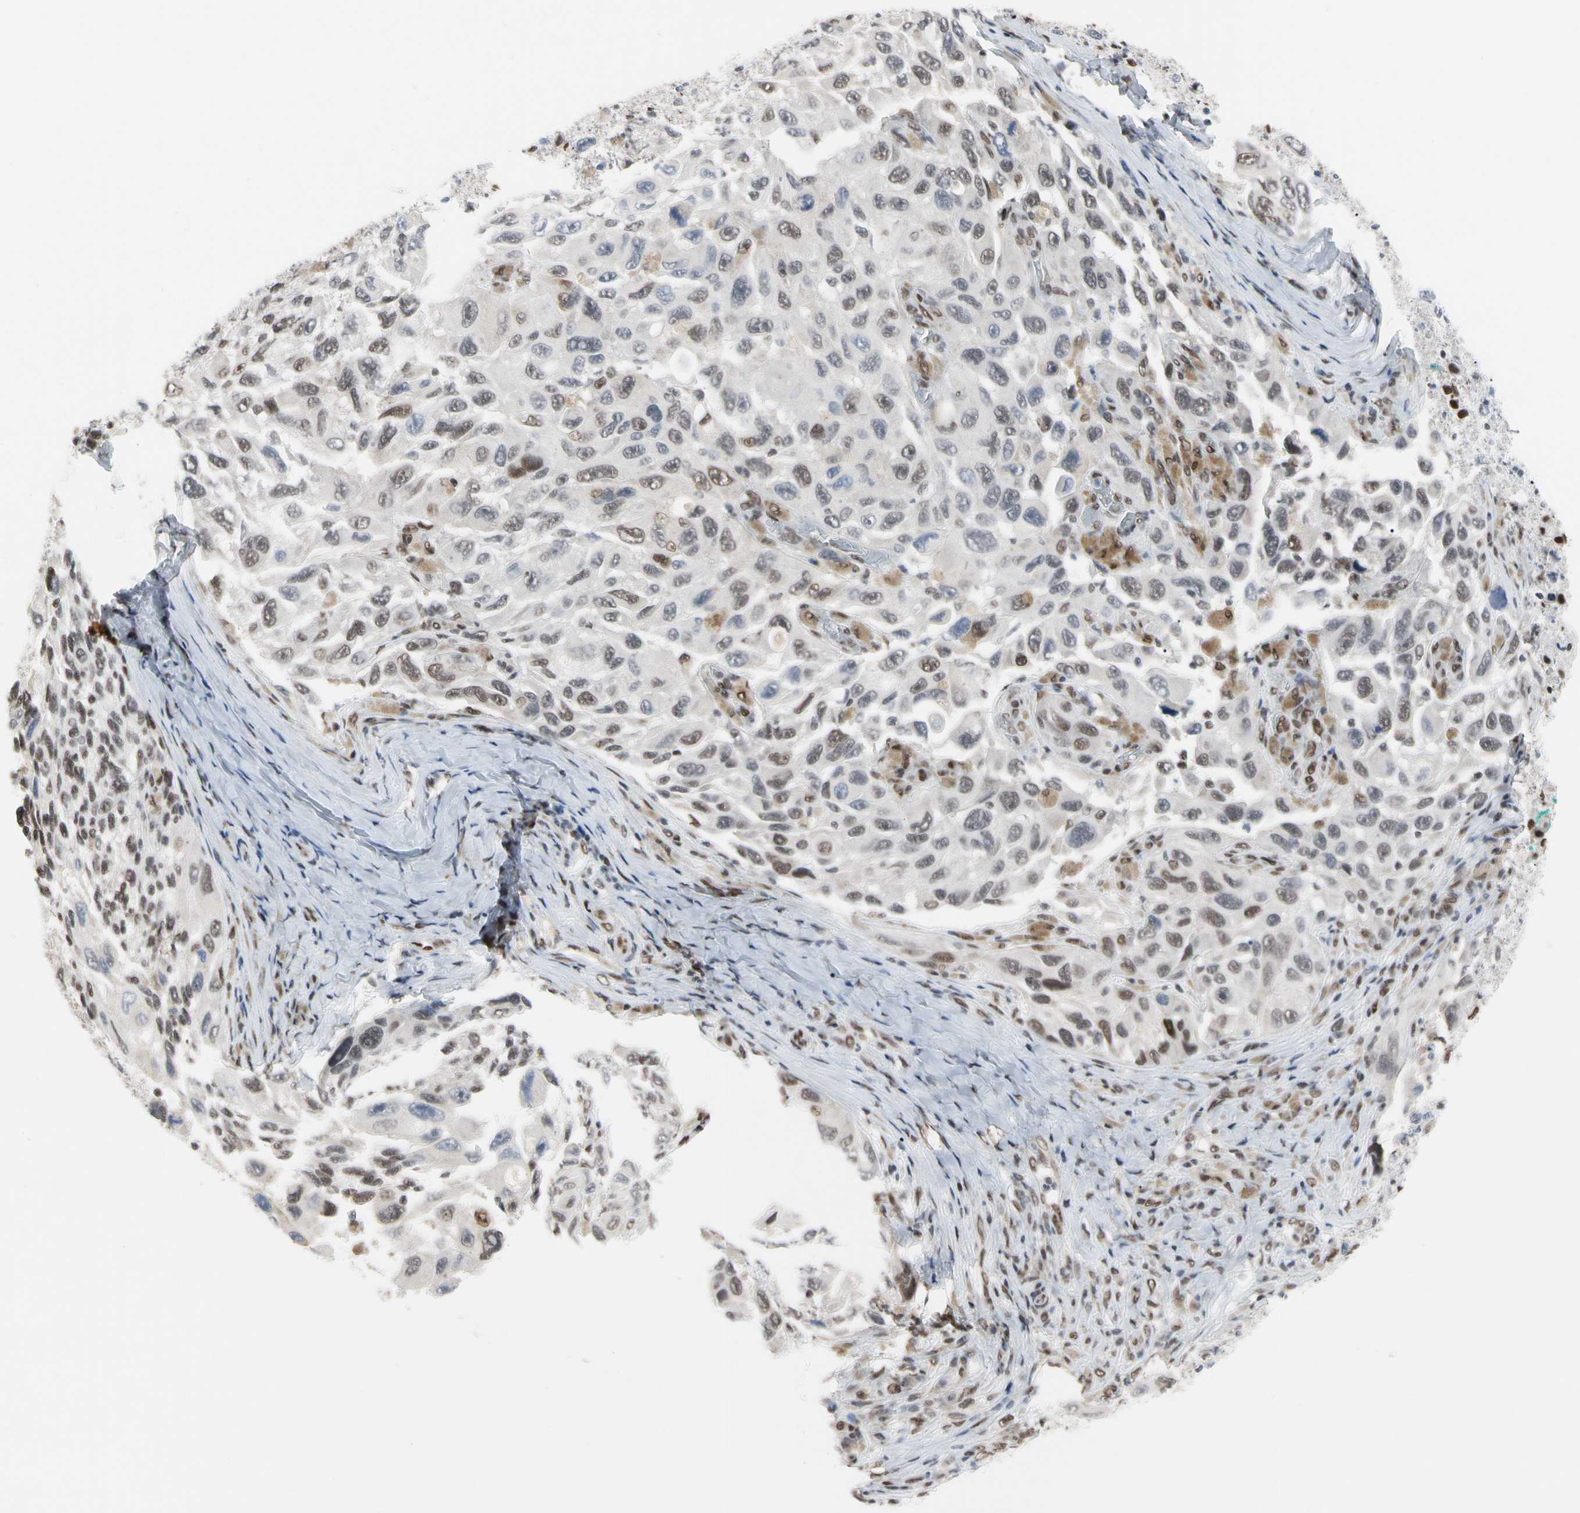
{"staining": {"intensity": "weak", "quantity": ">75%", "location": "nuclear"}, "tissue": "melanoma", "cell_type": "Tumor cells", "image_type": "cancer", "snomed": [{"axis": "morphology", "description": "Malignant melanoma, NOS"}, {"axis": "topography", "description": "Skin"}], "caption": "The photomicrograph shows staining of melanoma, revealing weak nuclear protein expression (brown color) within tumor cells.", "gene": "FAM98B", "patient": {"sex": "female", "age": 73}}